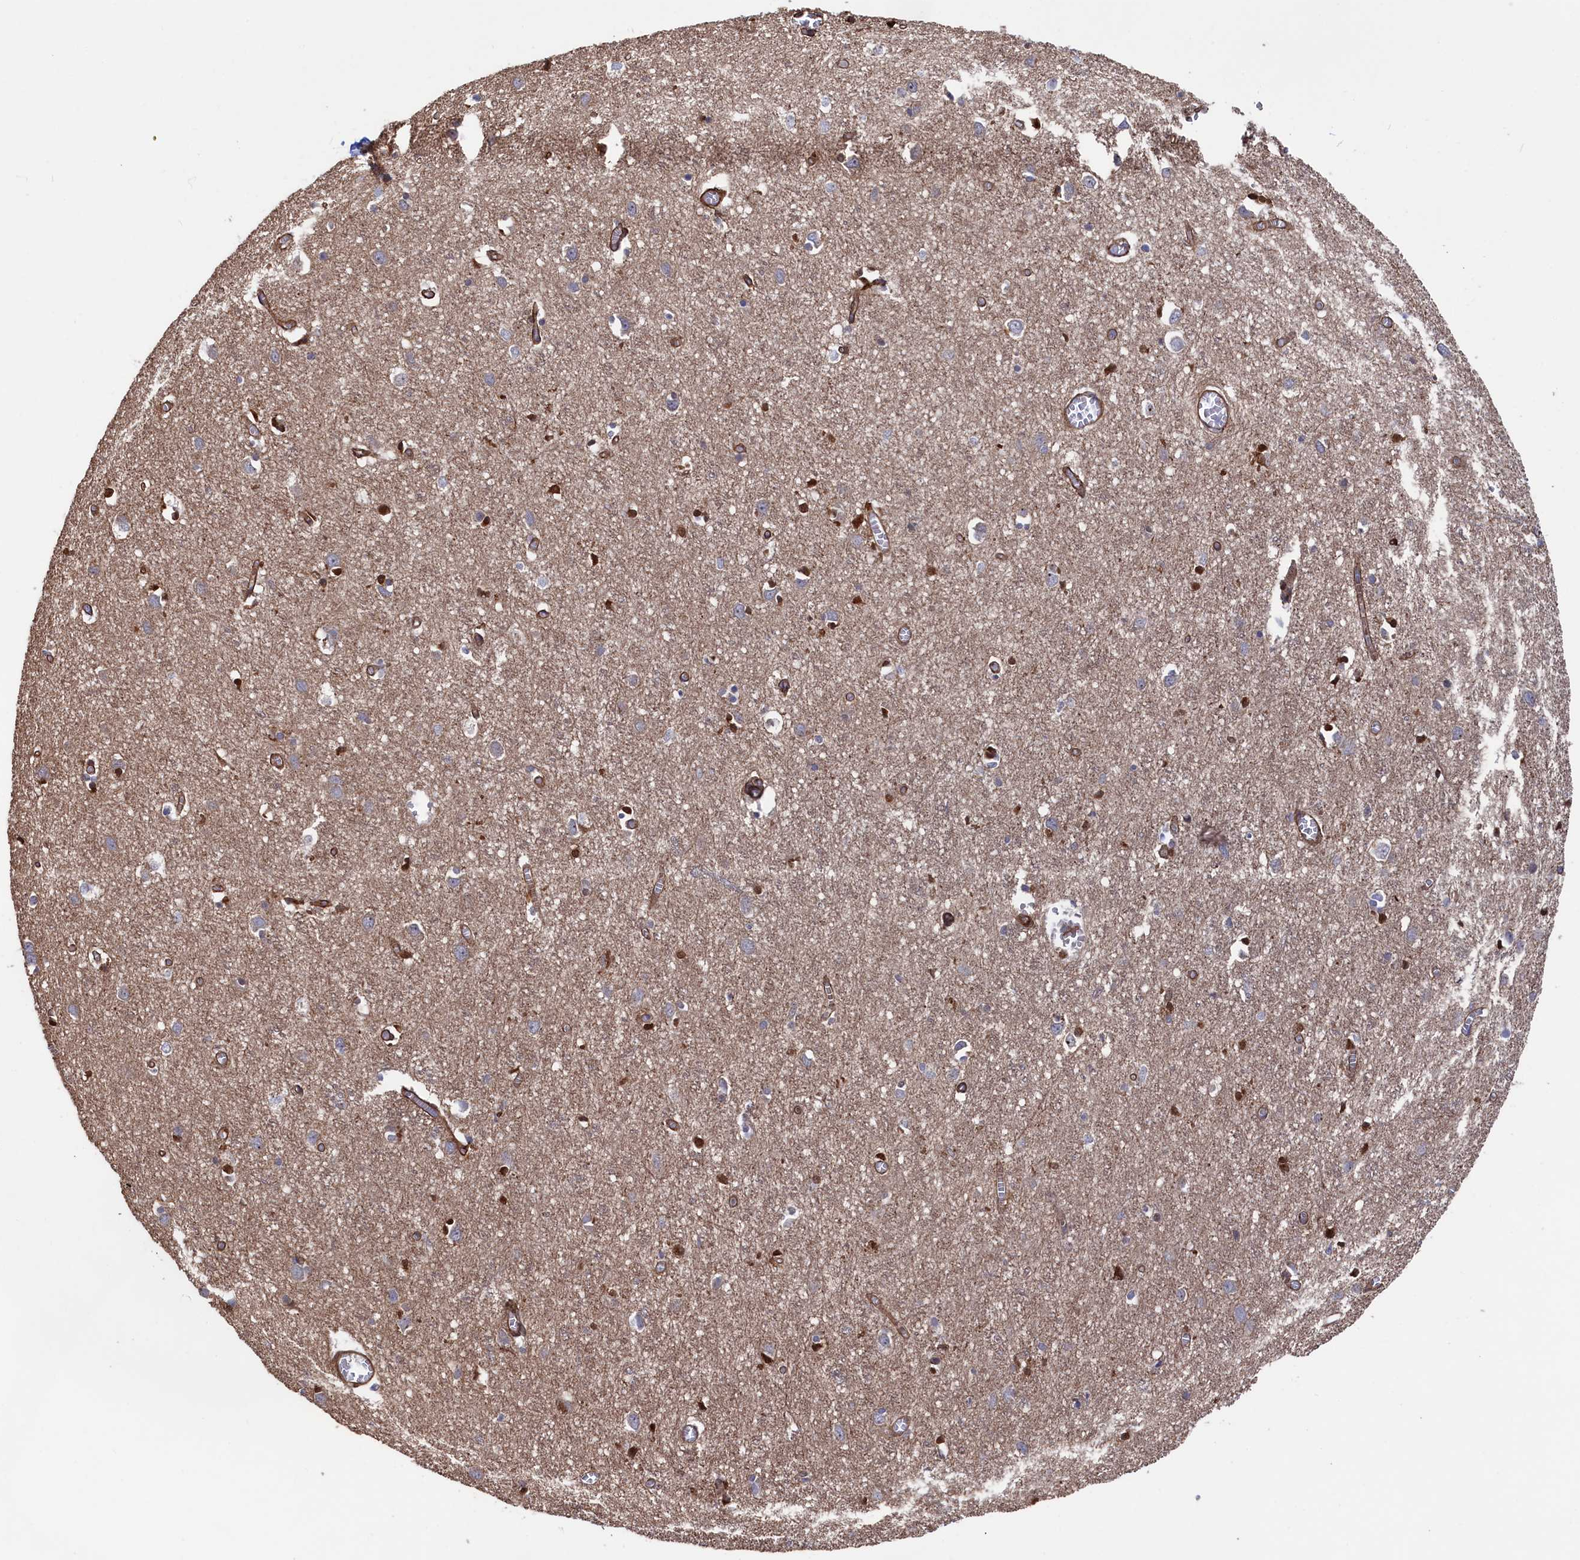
{"staining": {"intensity": "weak", "quantity": ">75%", "location": "cytoplasmic/membranous"}, "tissue": "cerebral cortex", "cell_type": "Endothelial cells", "image_type": "normal", "snomed": [{"axis": "morphology", "description": "Normal tissue, NOS"}, {"axis": "topography", "description": "Cerebral cortex"}], "caption": "Cerebral cortex stained with a brown dye displays weak cytoplasmic/membranous positive expression in approximately >75% of endothelial cells.", "gene": "ZNF891", "patient": {"sex": "female", "age": 64}}